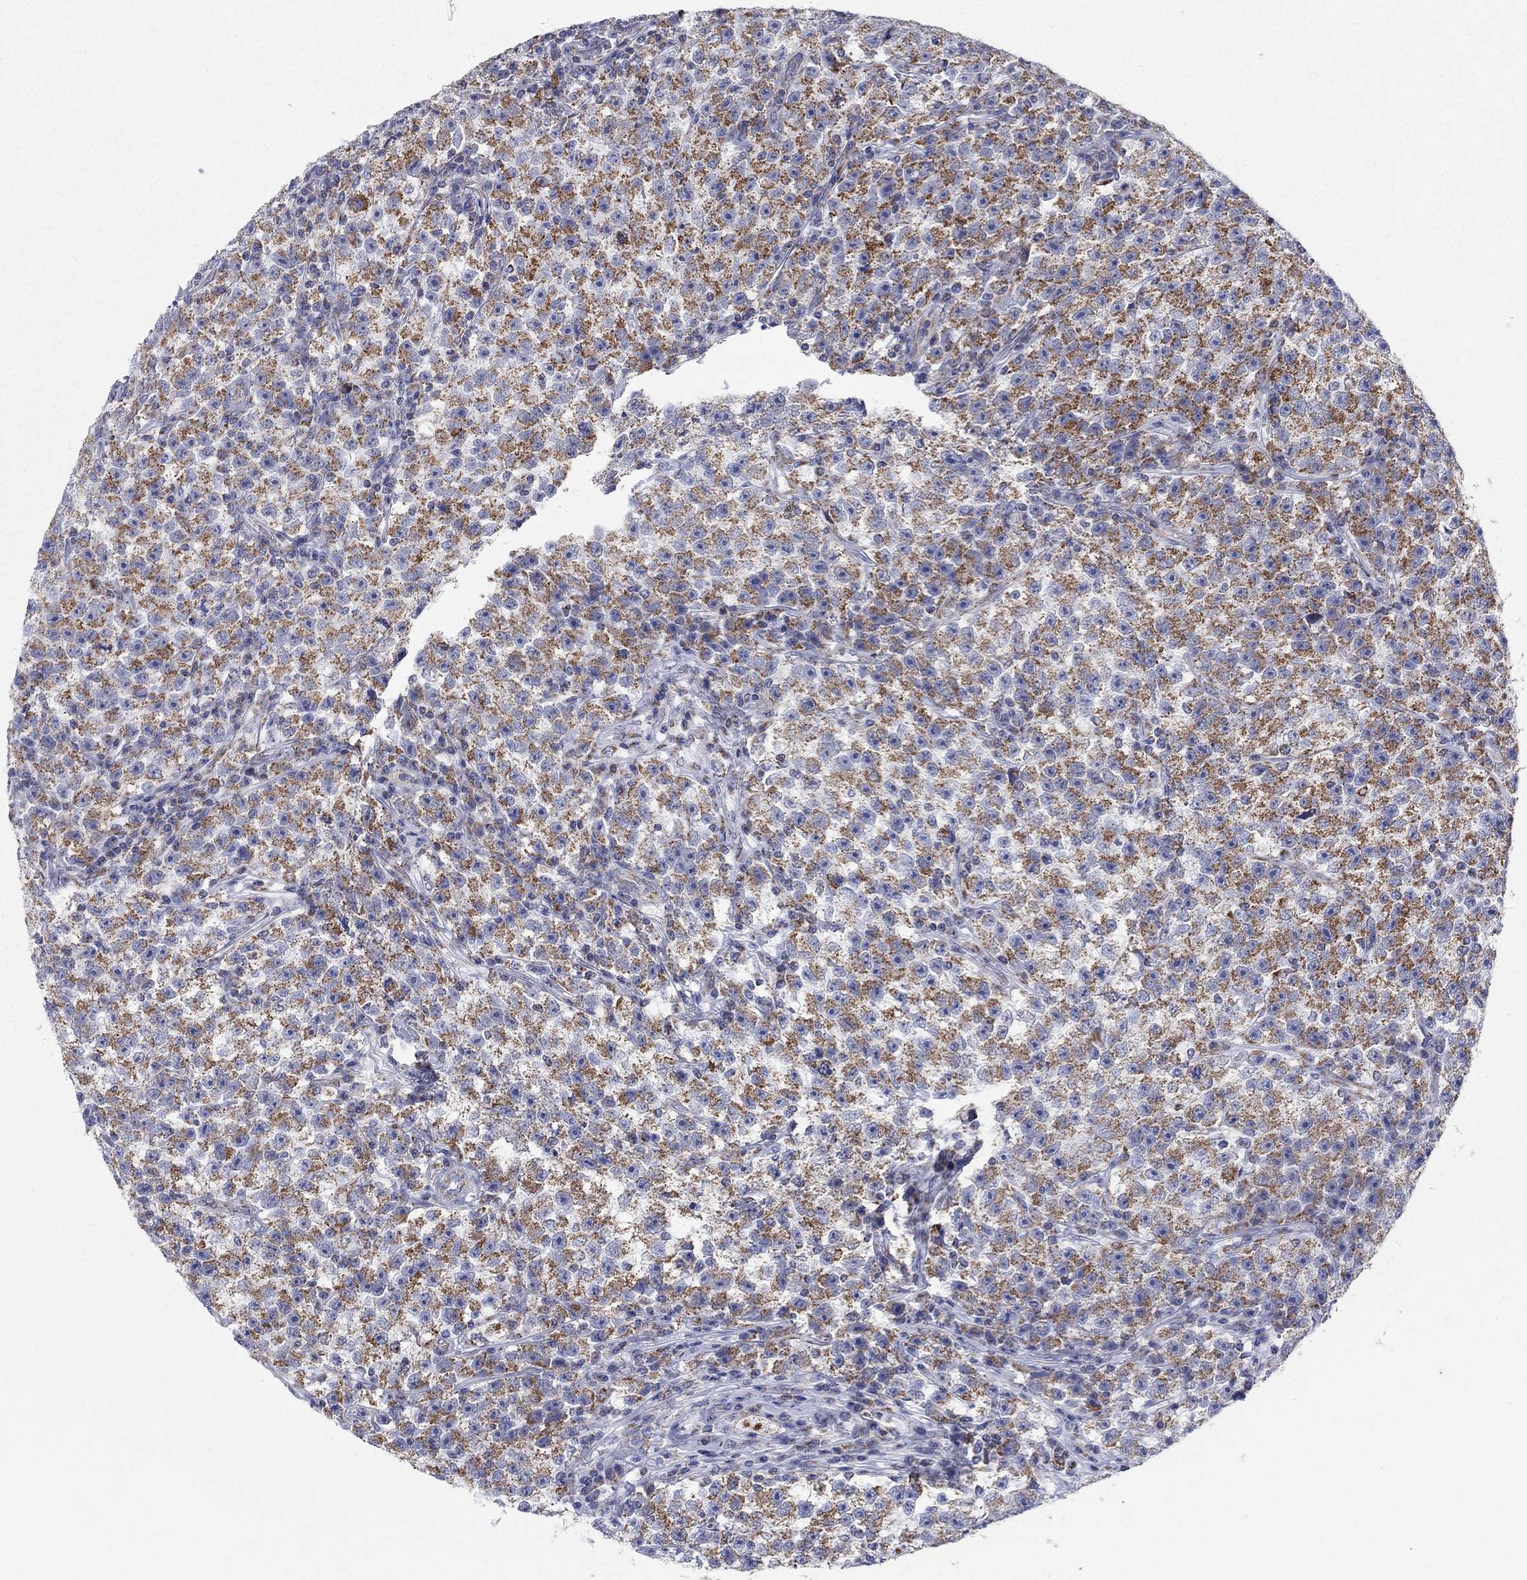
{"staining": {"intensity": "moderate", "quantity": ">75%", "location": "cytoplasmic/membranous"}, "tissue": "testis cancer", "cell_type": "Tumor cells", "image_type": "cancer", "snomed": [{"axis": "morphology", "description": "Seminoma, NOS"}, {"axis": "topography", "description": "Testis"}], "caption": "Moderate cytoplasmic/membranous expression is appreciated in about >75% of tumor cells in testis cancer (seminoma). The staining was performed using DAB (3,3'-diaminobenzidine) to visualize the protein expression in brown, while the nuclei were stained in blue with hematoxylin (Magnification: 20x).", "gene": "KISS1R", "patient": {"sex": "male", "age": 22}}